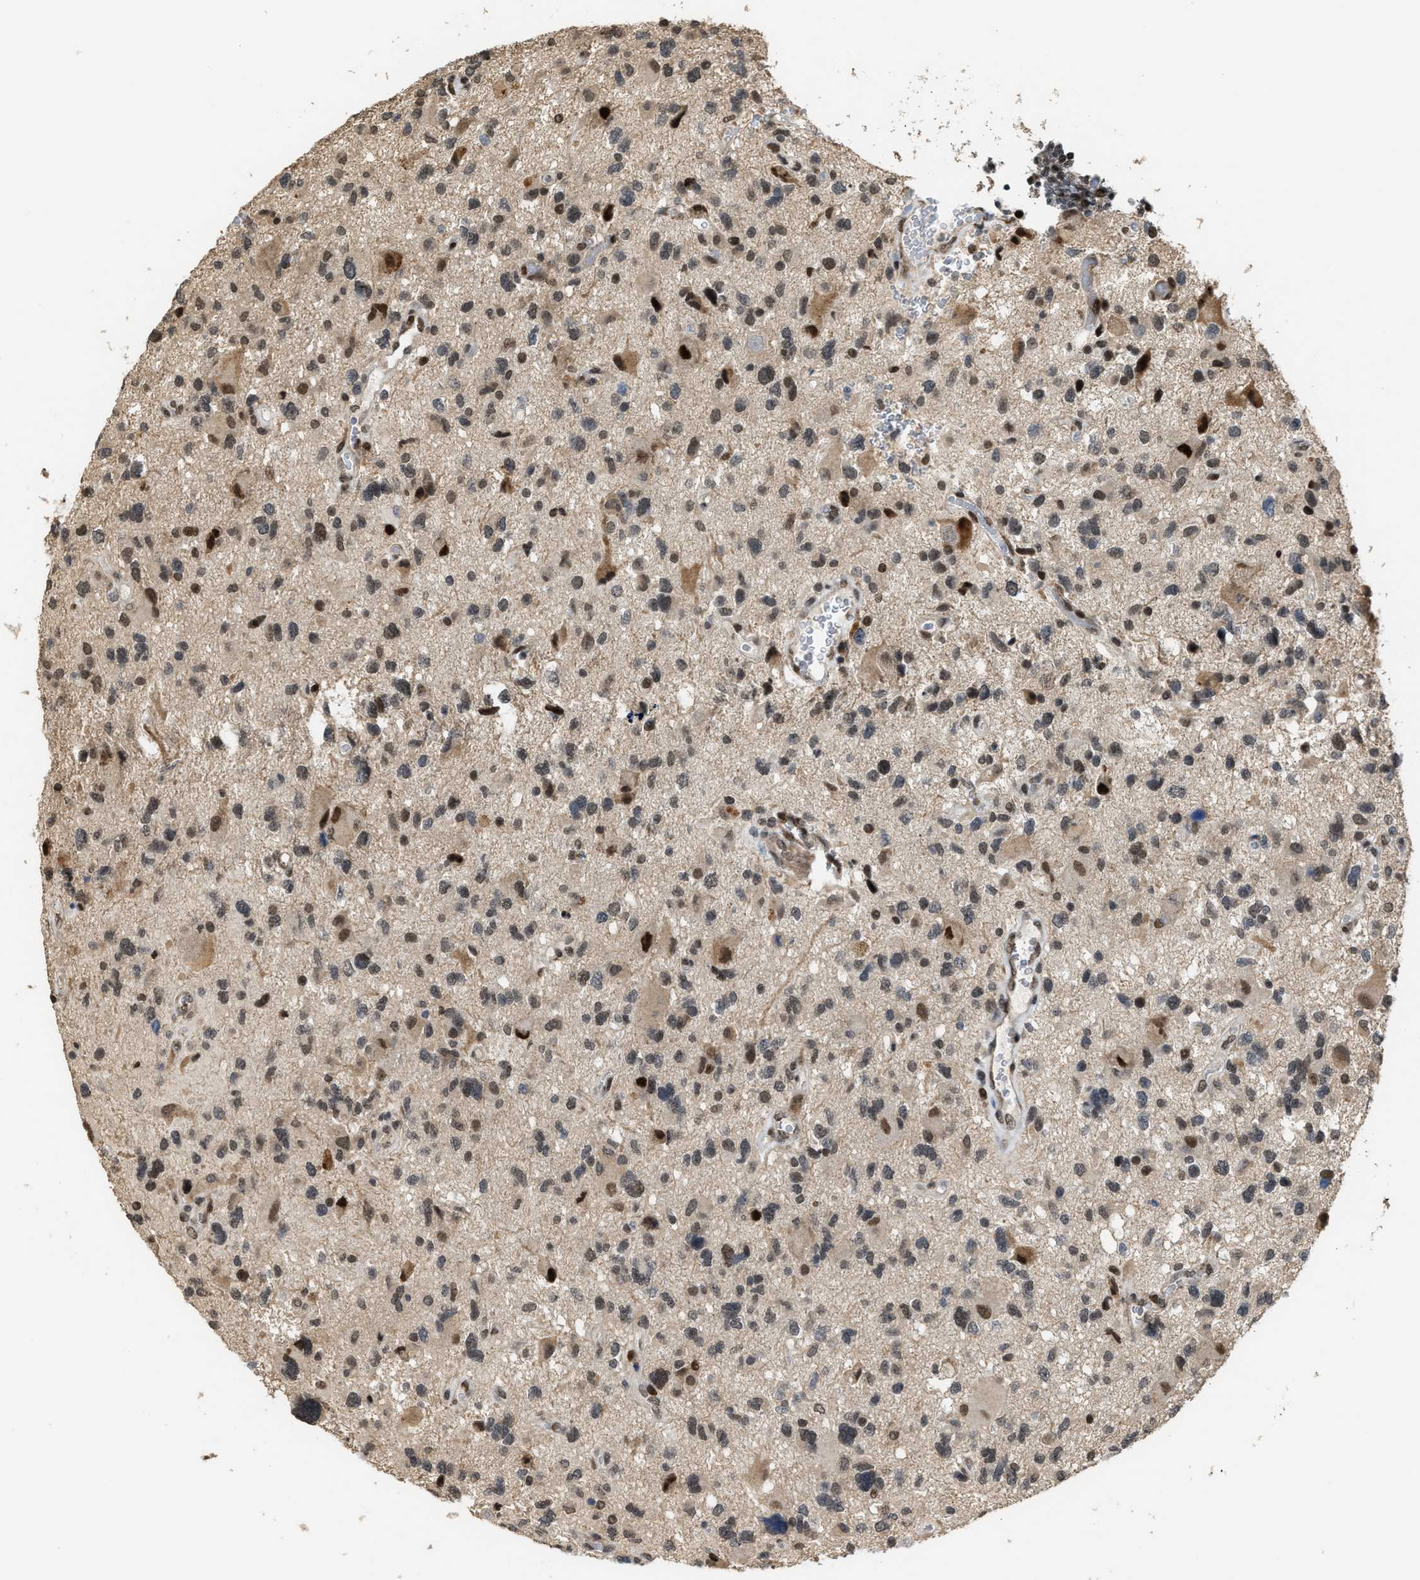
{"staining": {"intensity": "moderate", "quantity": "25%-75%", "location": "nuclear"}, "tissue": "glioma", "cell_type": "Tumor cells", "image_type": "cancer", "snomed": [{"axis": "morphology", "description": "Glioma, malignant, High grade"}, {"axis": "topography", "description": "Brain"}], "caption": "Protein staining displays moderate nuclear expression in approximately 25%-75% of tumor cells in malignant glioma (high-grade).", "gene": "SERTAD2", "patient": {"sex": "male", "age": 33}}